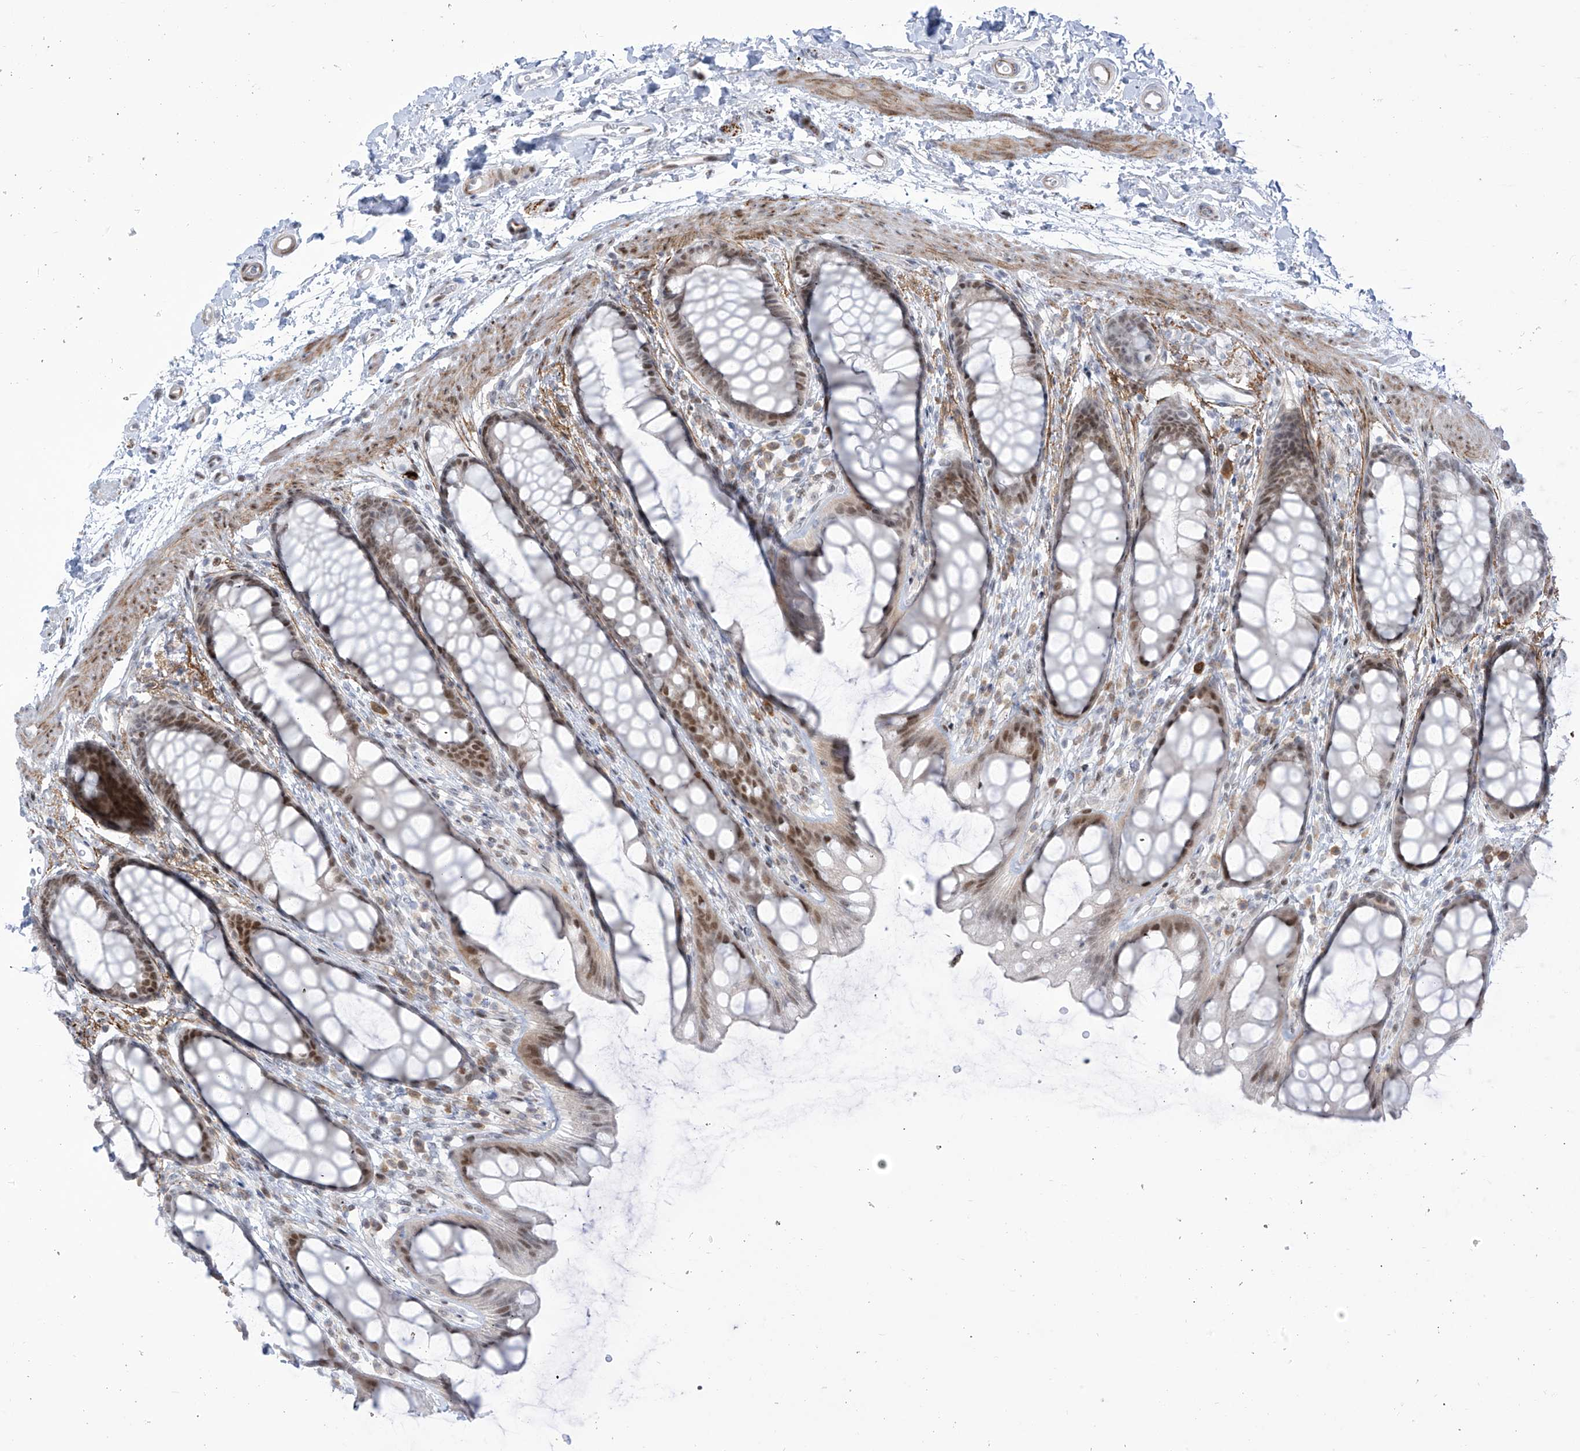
{"staining": {"intensity": "moderate", "quantity": ">75%", "location": "nuclear"}, "tissue": "rectum", "cell_type": "Glandular cells", "image_type": "normal", "snomed": [{"axis": "morphology", "description": "Normal tissue, NOS"}, {"axis": "topography", "description": "Rectum"}], "caption": "Unremarkable rectum exhibits moderate nuclear positivity in approximately >75% of glandular cells.", "gene": "LIN9", "patient": {"sex": "female", "age": 65}}